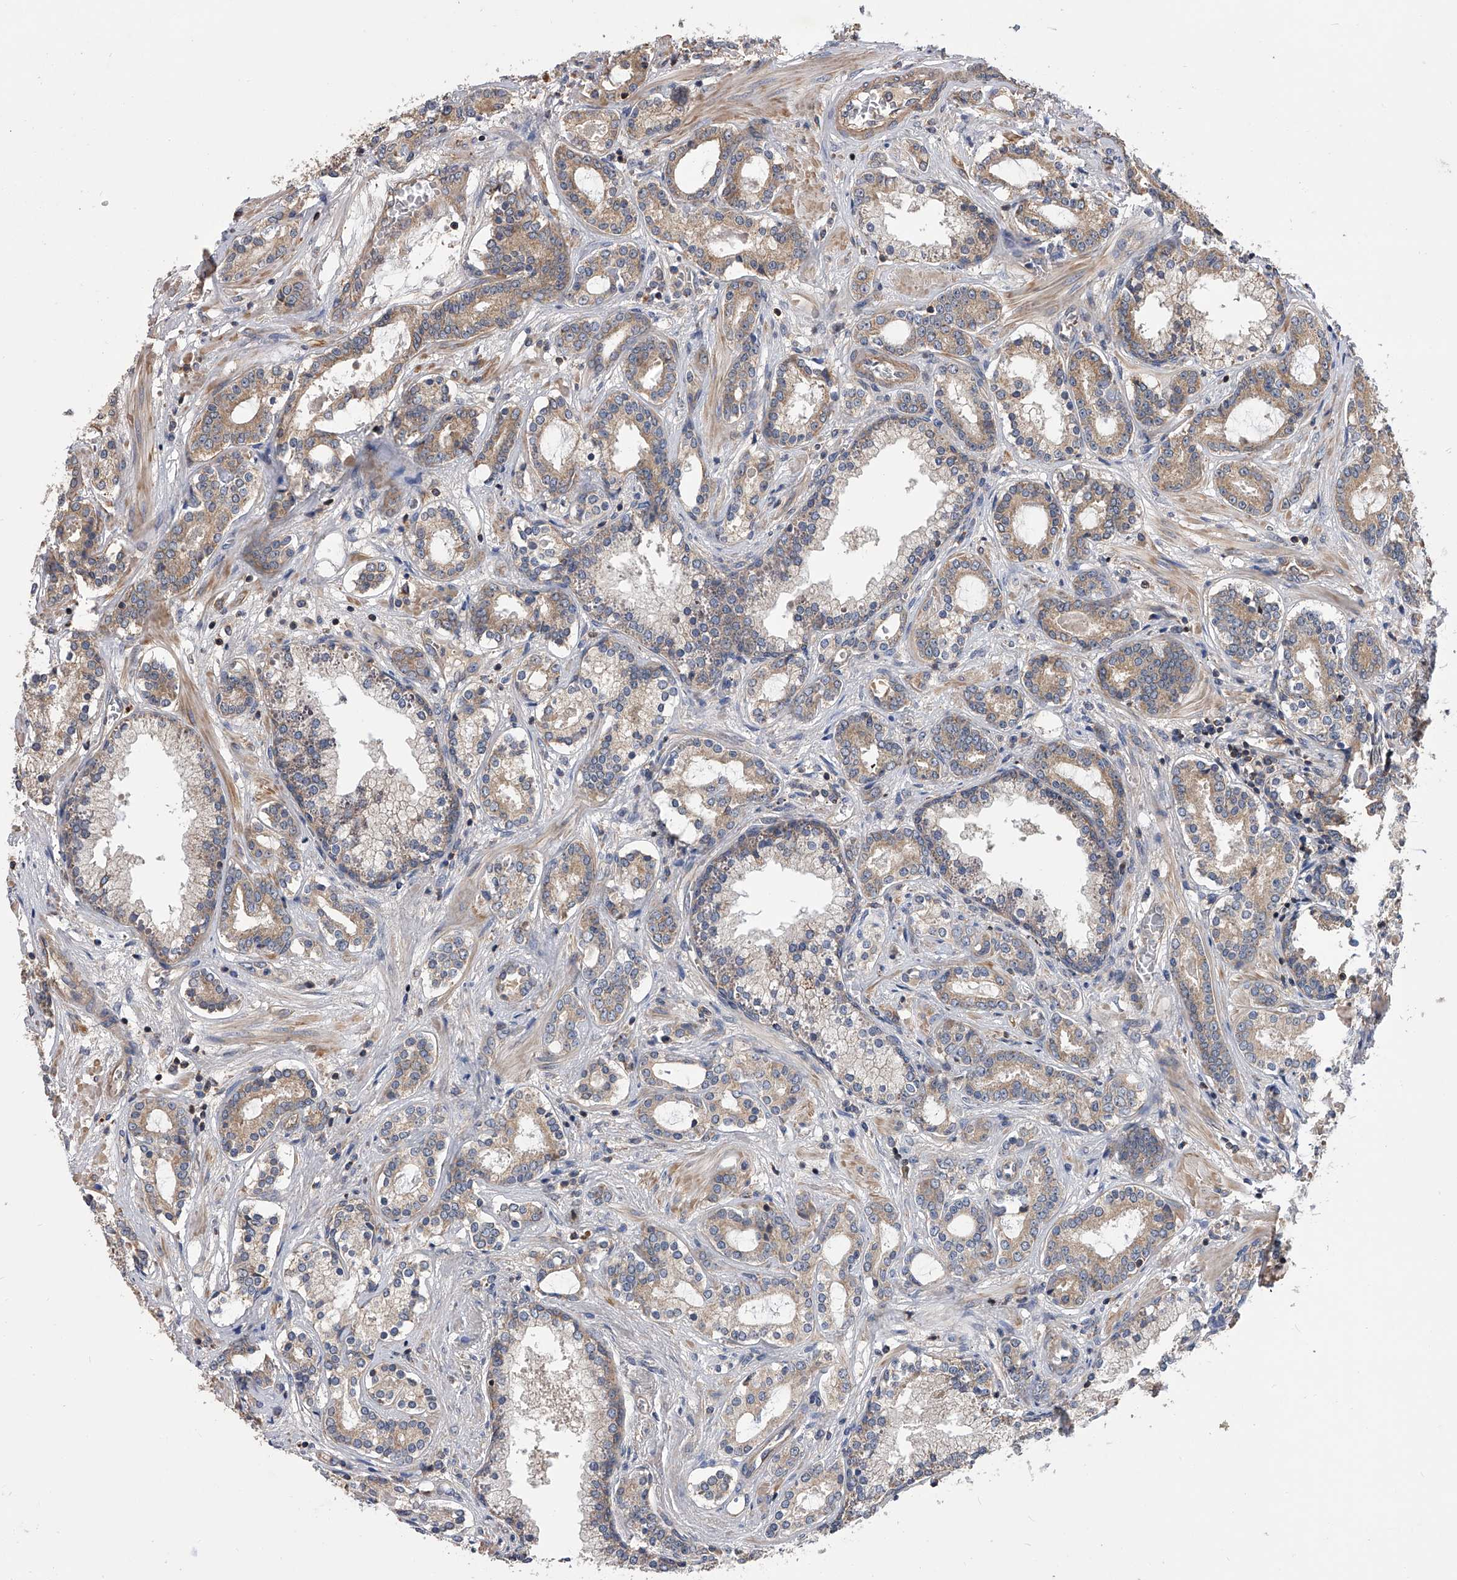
{"staining": {"intensity": "moderate", "quantity": ">75%", "location": "cytoplasmic/membranous"}, "tissue": "prostate cancer", "cell_type": "Tumor cells", "image_type": "cancer", "snomed": [{"axis": "morphology", "description": "Adenocarcinoma, High grade"}, {"axis": "topography", "description": "Prostate"}], "caption": "Prostate high-grade adenocarcinoma was stained to show a protein in brown. There is medium levels of moderate cytoplasmic/membranous positivity in about >75% of tumor cells. (DAB IHC, brown staining for protein, blue staining for nuclei).", "gene": "CUL7", "patient": {"sex": "male", "age": 58}}